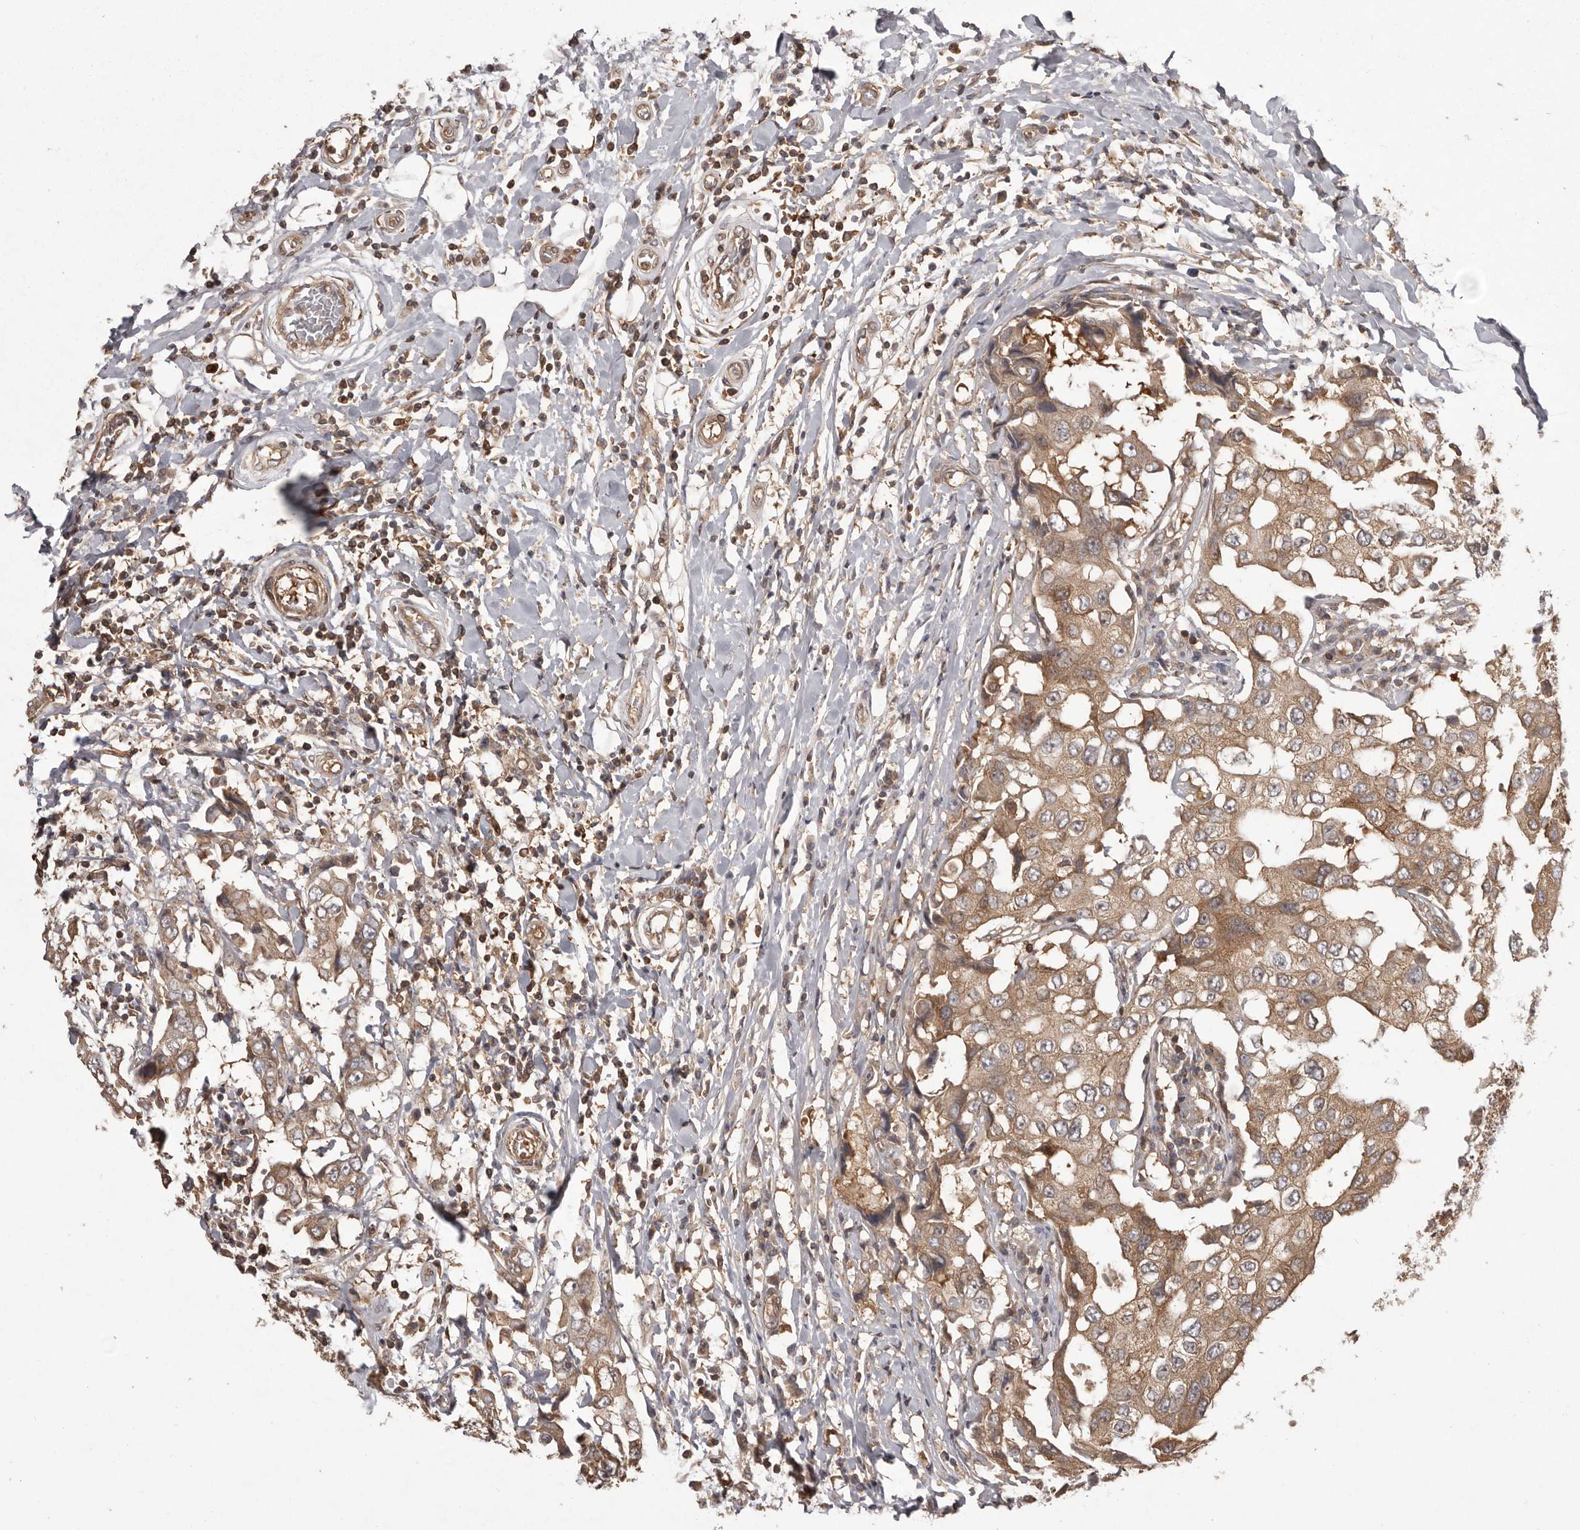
{"staining": {"intensity": "moderate", "quantity": ">75%", "location": "cytoplasmic/membranous"}, "tissue": "breast cancer", "cell_type": "Tumor cells", "image_type": "cancer", "snomed": [{"axis": "morphology", "description": "Duct carcinoma"}, {"axis": "topography", "description": "Breast"}], "caption": "IHC micrograph of breast cancer (infiltrating ductal carcinoma) stained for a protein (brown), which exhibits medium levels of moderate cytoplasmic/membranous staining in about >75% of tumor cells.", "gene": "NFKBIA", "patient": {"sex": "female", "age": 27}}